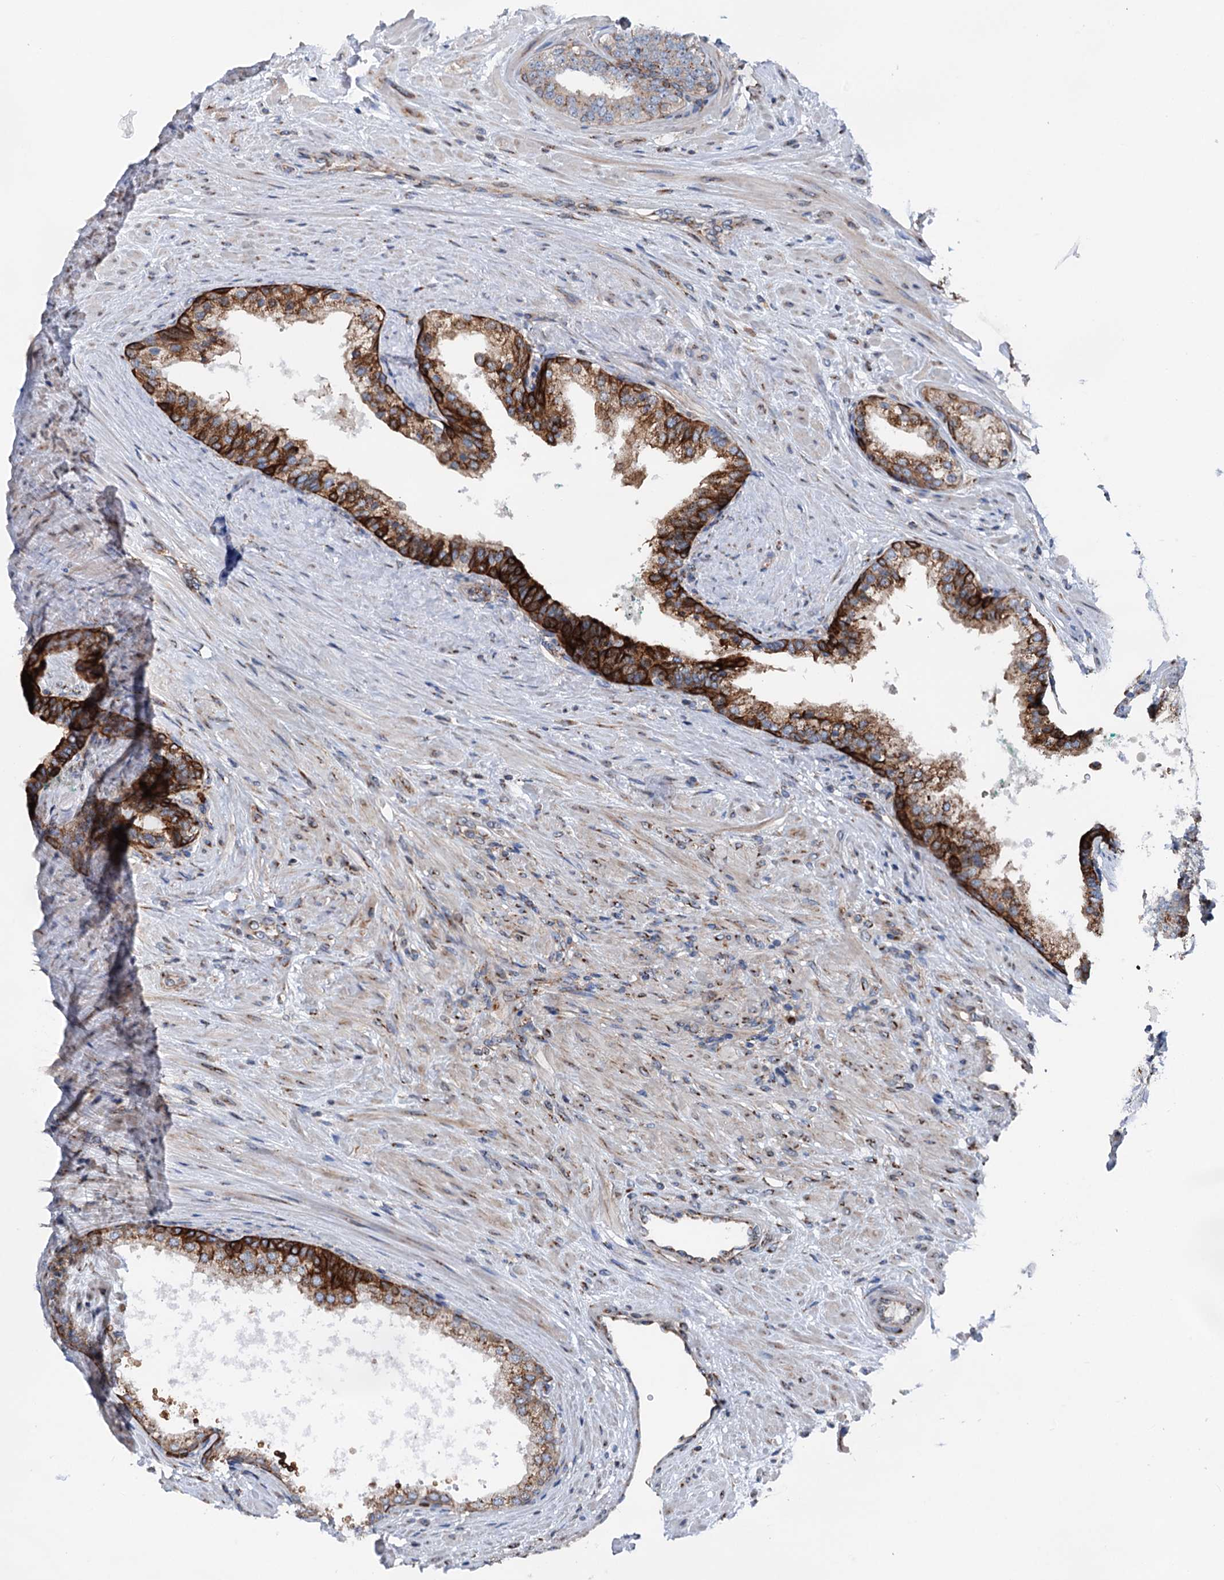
{"staining": {"intensity": "strong", "quantity": "<25%", "location": "cytoplasmic/membranous"}, "tissue": "prostate cancer", "cell_type": "Tumor cells", "image_type": "cancer", "snomed": [{"axis": "morphology", "description": "Adenocarcinoma, High grade"}, {"axis": "topography", "description": "Prostate"}], "caption": "A high-resolution image shows IHC staining of prostate adenocarcinoma (high-grade), which shows strong cytoplasmic/membranous staining in about <25% of tumor cells. (DAB (3,3'-diaminobenzidine) = brown stain, brightfield microscopy at high magnification).", "gene": "EIPR1", "patient": {"sex": "male", "age": 60}}